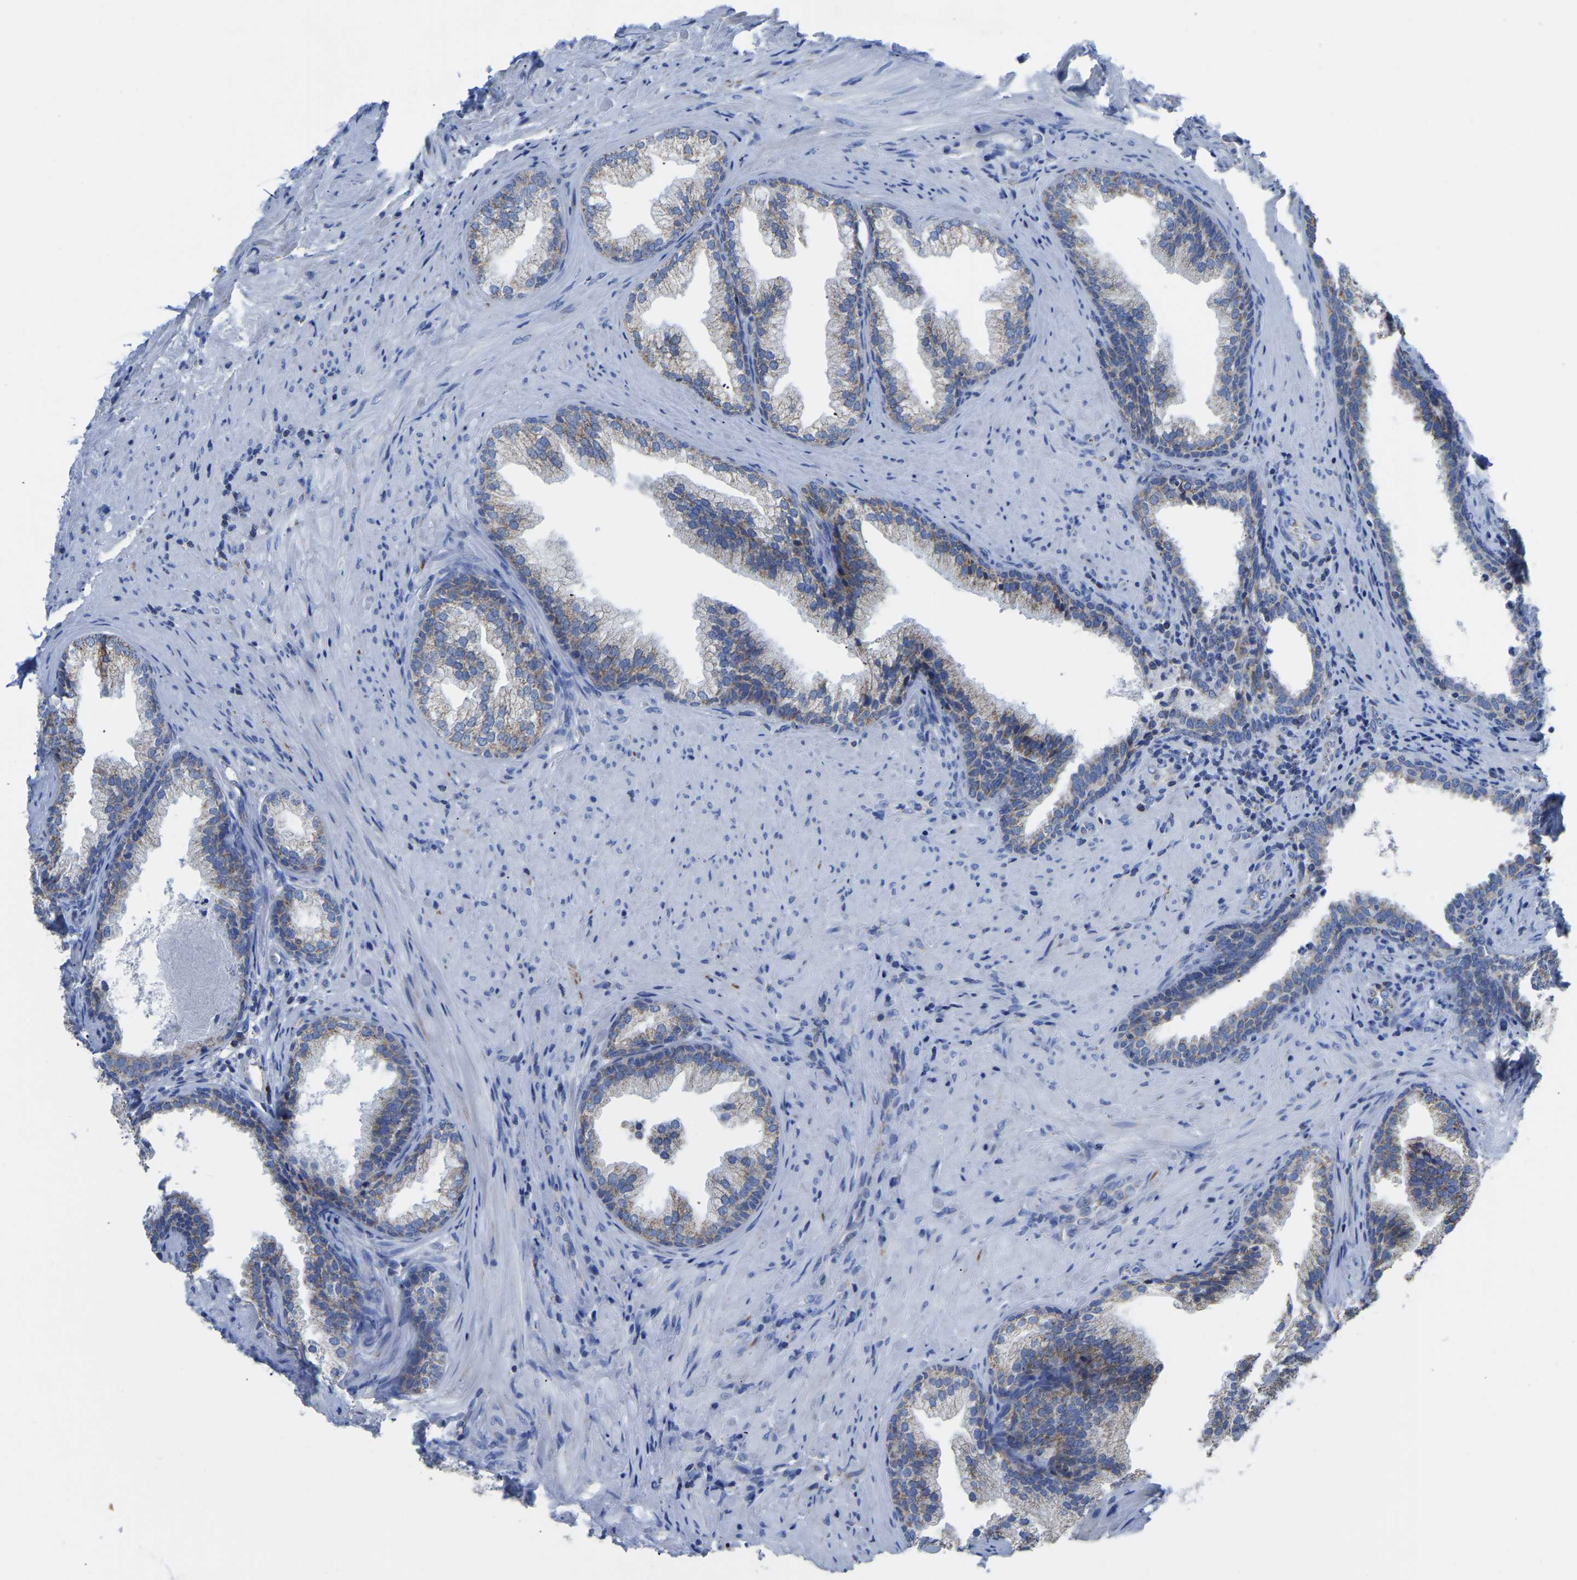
{"staining": {"intensity": "moderate", "quantity": "<25%", "location": "cytoplasmic/membranous"}, "tissue": "prostate", "cell_type": "Glandular cells", "image_type": "normal", "snomed": [{"axis": "morphology", "description": "Normal tissue, NOS"}, {"axis": "topography", "description": "Prostate"}], "caption": "Prostate was stained to show a protein in brown. There is low levels of moderate cytoplasmic/membranous positivity in about <25% of glandular cells. (Stains: DAB in brown, nuclei in blue, Microscopy: brightfield microscopy at high magnification).", "gene": "ETFA", "patient": {"sex": "male", "age": 76}}